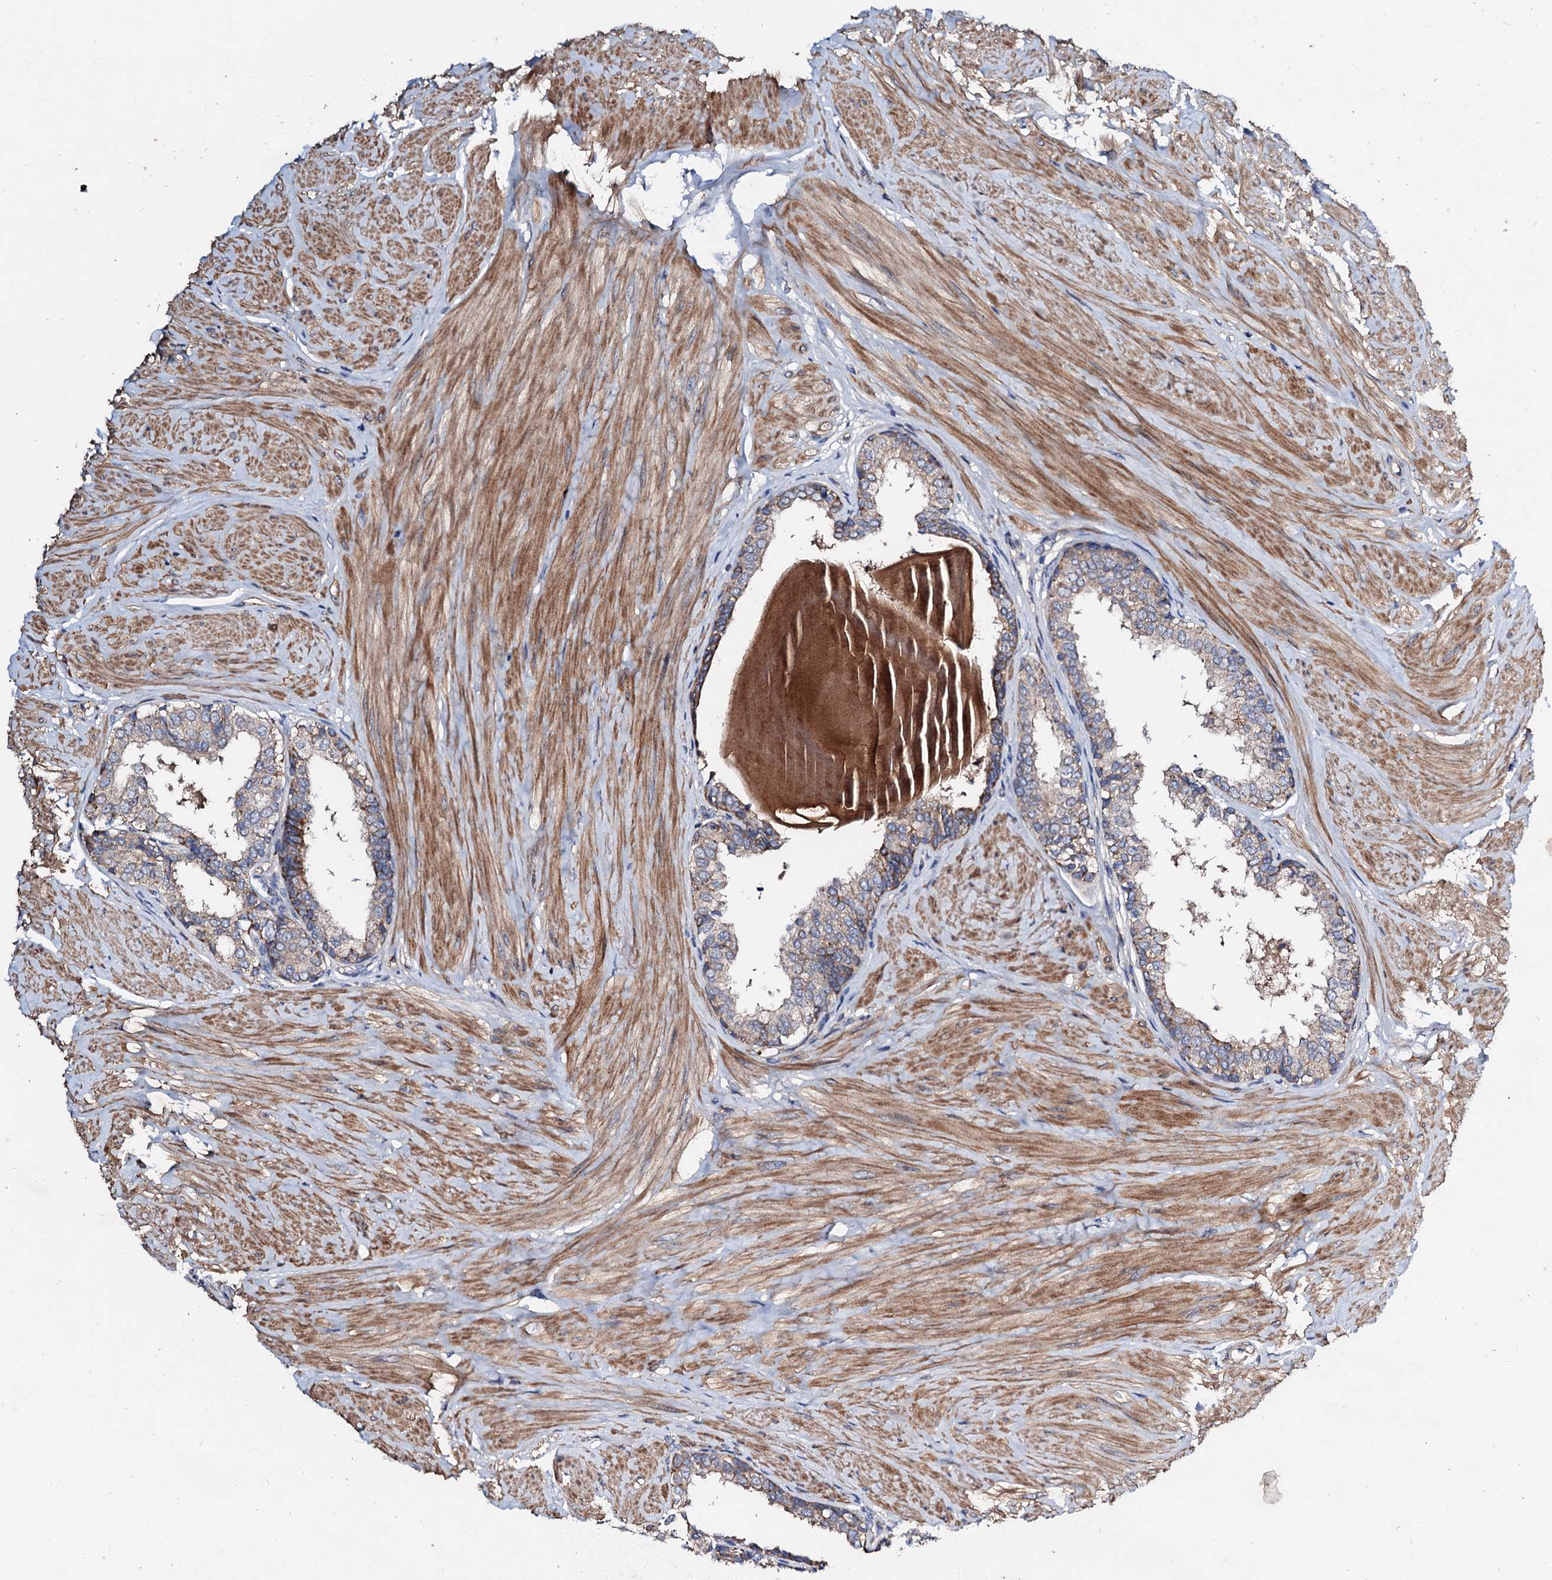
{"staining": {"intensity": "moderate", "quantity": "<25%", "location": "cytoplasmic/membranous"}, "tissue": "prostate", "cell_type": "Glandular cells", "image_type": "normal", "snomed": [{"axis": "morphology", "description": "Normal tissue, NOS"}, {"axis": "topography", "description": "Prostate"}], "caption": "Immunohistochemical staining of normal prostate shows low levels of moderate cytoplasmic/membranous expression in approximately <25% of glandular cells.", "gene": "FIBIN", "patient": {"sex": "male", "age": 48}}